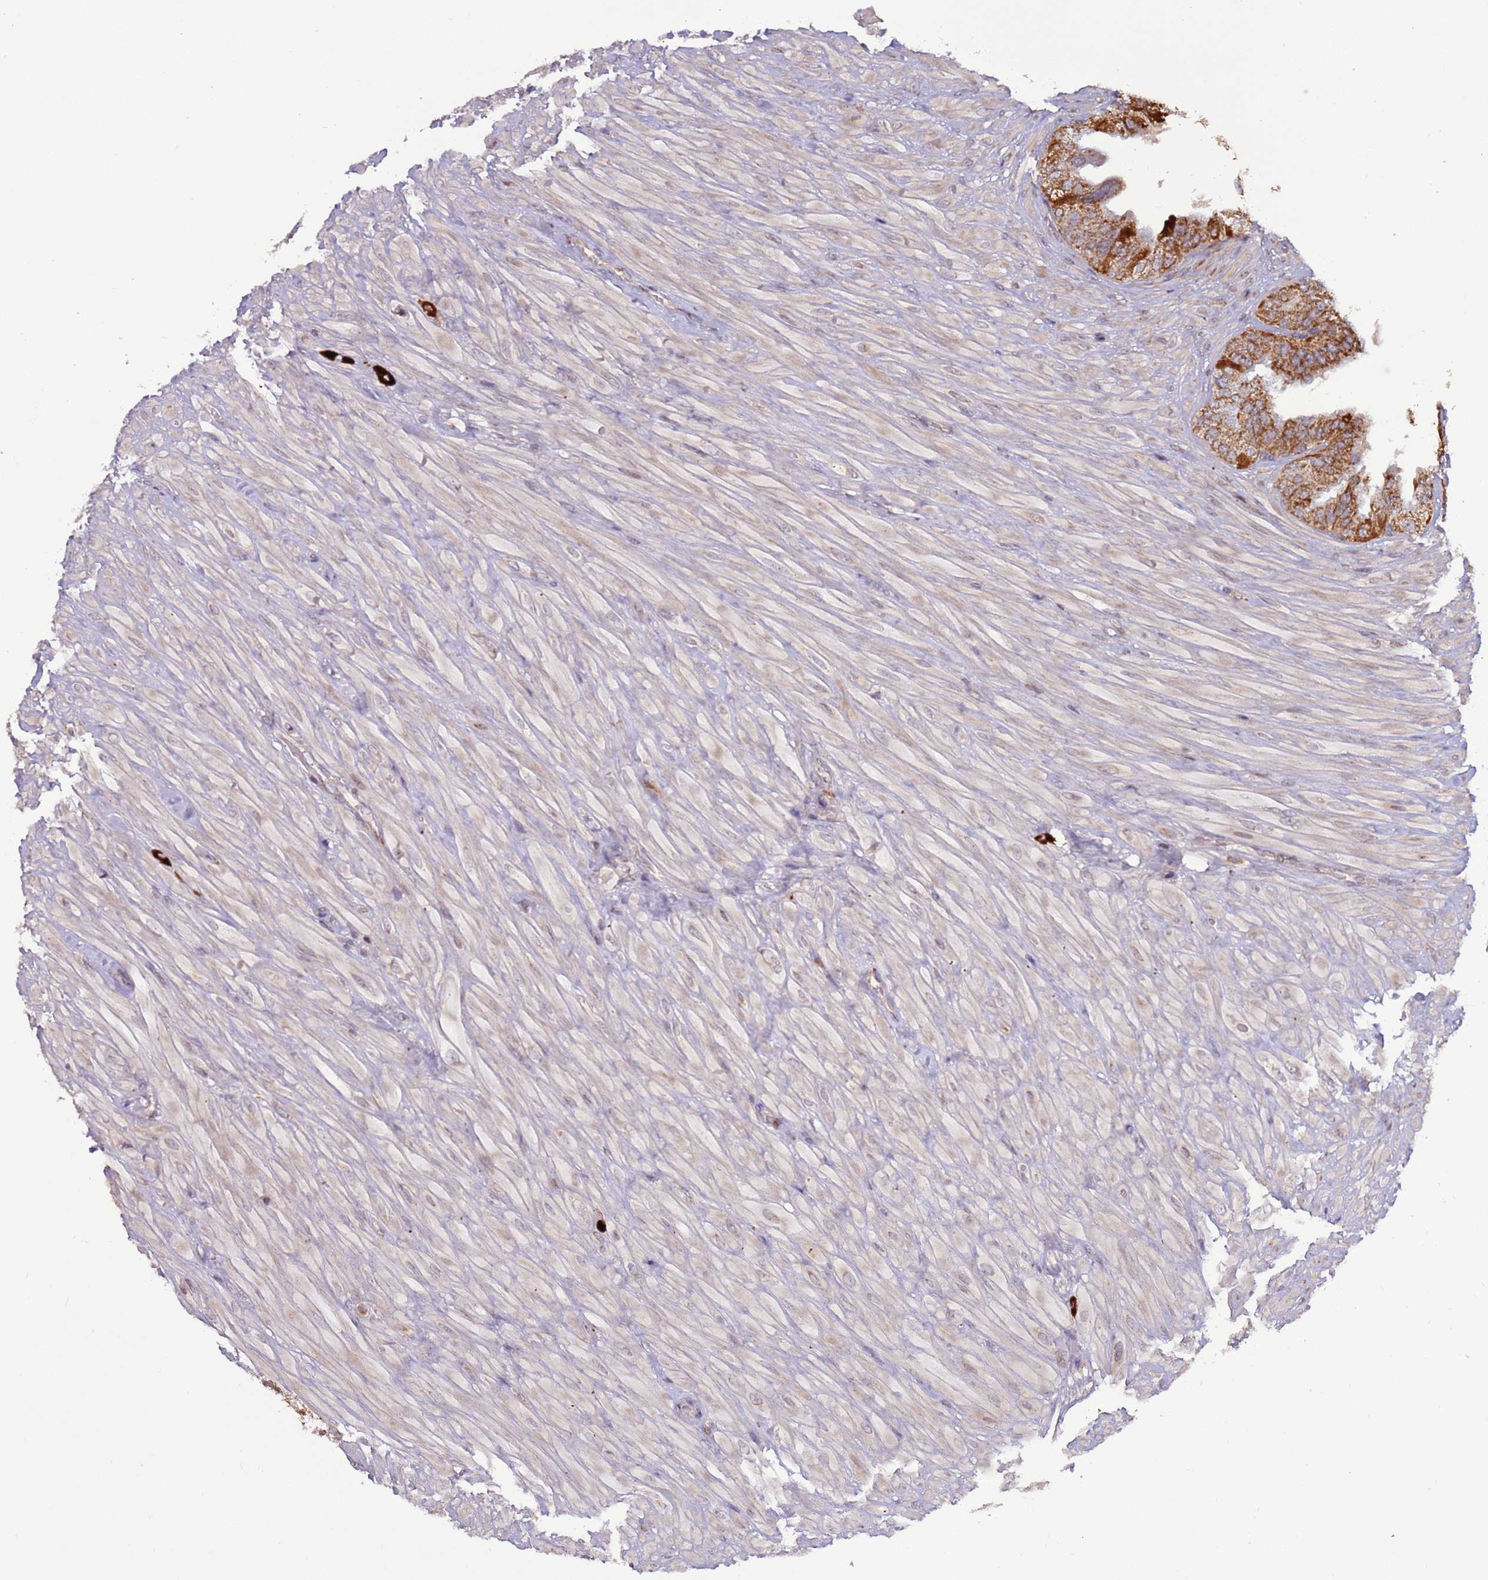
{"staining": {"intensity": "moderate", "quantity": ">75%", "location": "cytoplasmic/membranous"}, "tissue": "seminal vesicle", "cell_type": "Glandular cells", "image_type": "normal", "snomed": [{"axis": "morphology", "description": "Normal tissue, NOS"}, {"axis": "topography", "description": "Seminal veicle"}, {"axis": "topography", "description": "Peripheral nerve tissue"}], "caption": "Brown immunohistochemical staining in benign human seminal vesicle displays moderate cytoplasmic/membranous staining in approximately >75% of glandular cells. Immunohistochemistry stains the protein in brown and the nuclei are stained blue.", "gene": "RCOR2", "patient": {"sex": "male", "age": 63}}